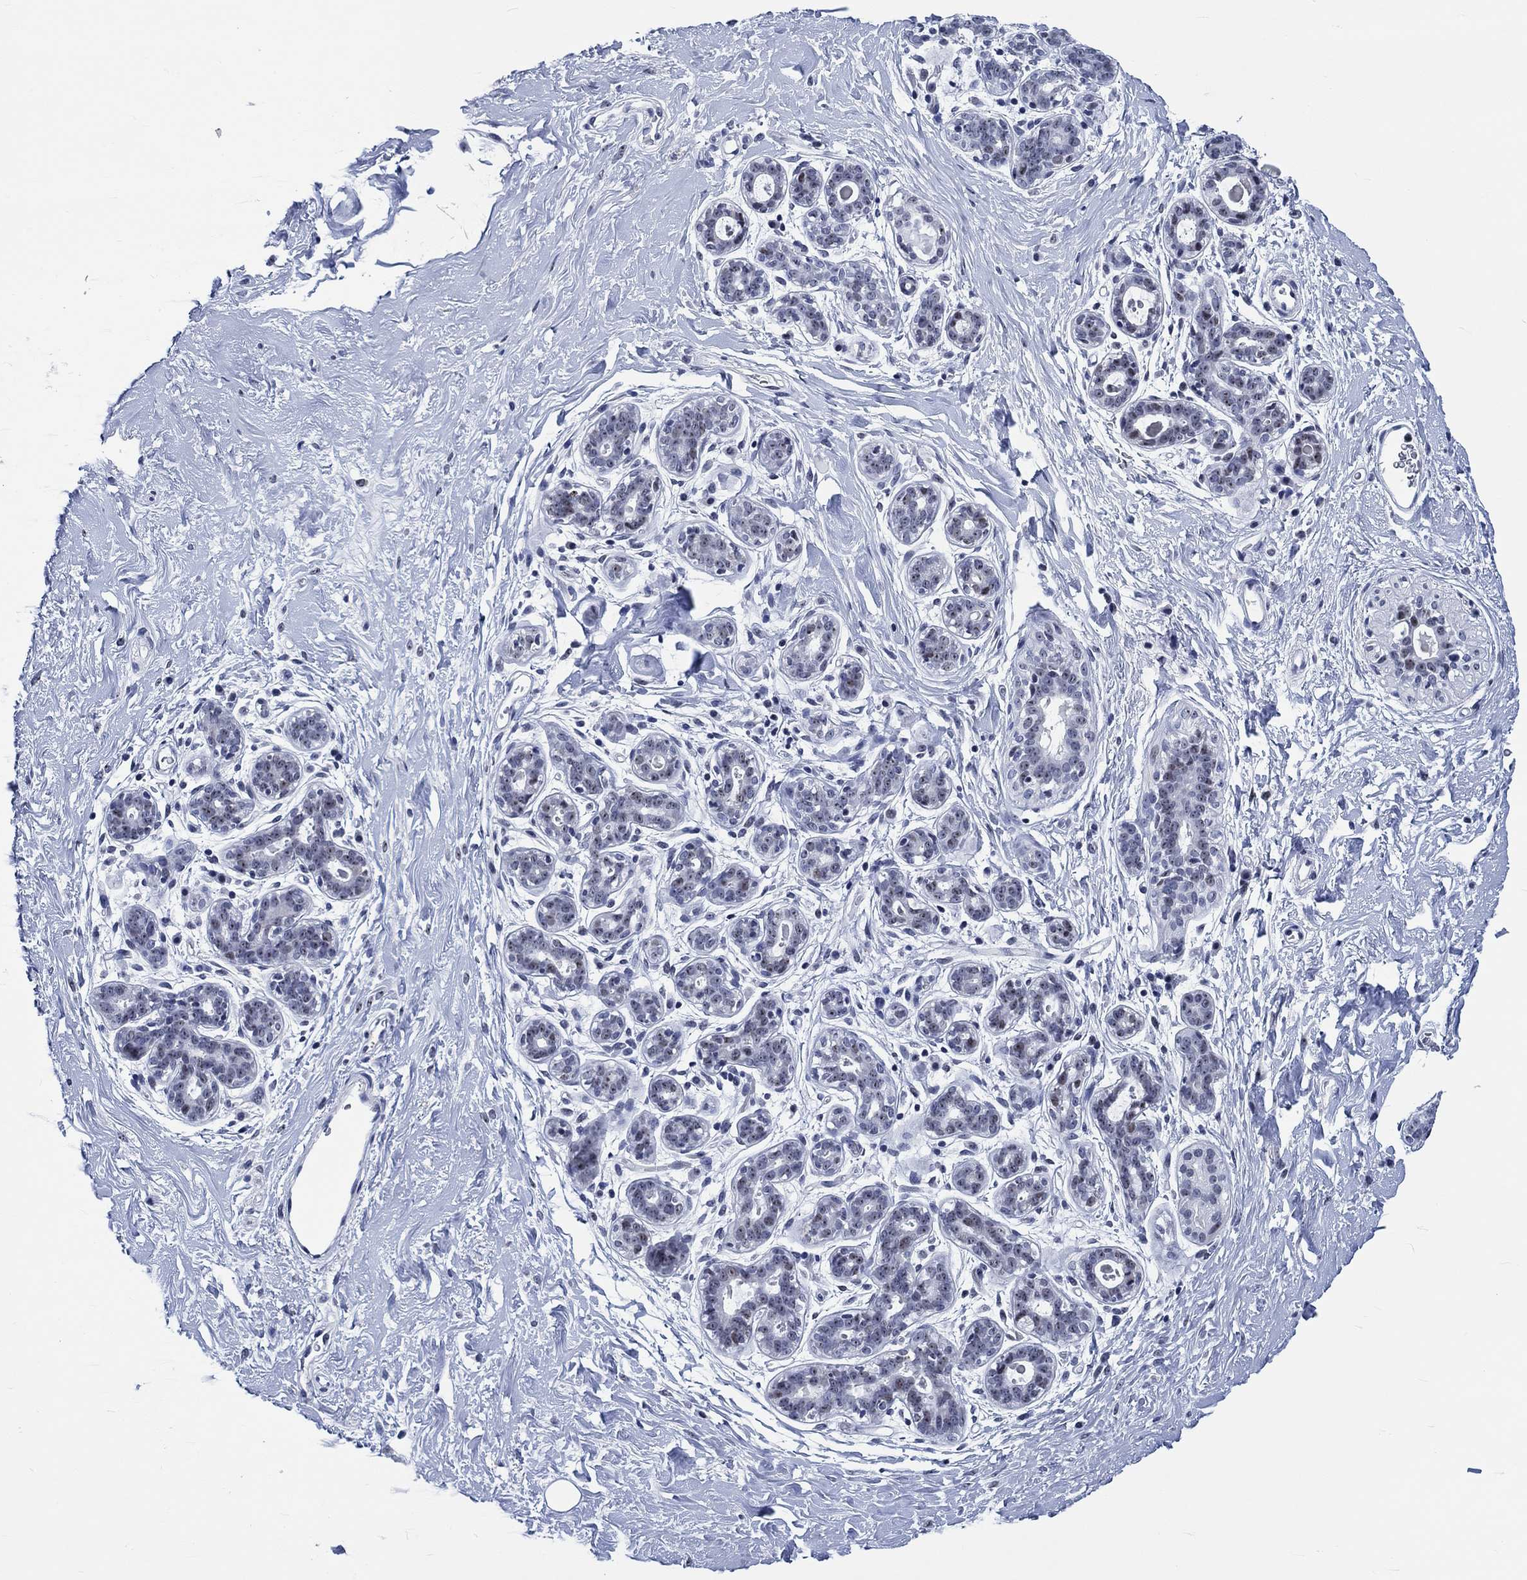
{"staining": {"intensity": "negative", "quantity": "none", "location": "none"}, "tissue": "breast", "cell_type": "Adipocytes", "image_type": "normal", "snomed": [{"axis": "morphology", "description": "Normal tissue, NOS"}, {"axis": "topography", "description": "Breast"}], "caption": "This micrograph is of normal breast stained with immunohistochemistry to label a protein in brown with the nuclei are counter-stained blue. There is no expression in adipocytes. (DAB IHC visualized using brightfield microscopy, high magnification).", "gene": "ZNF446", "patient": {"sex": "female", "age": 43}}